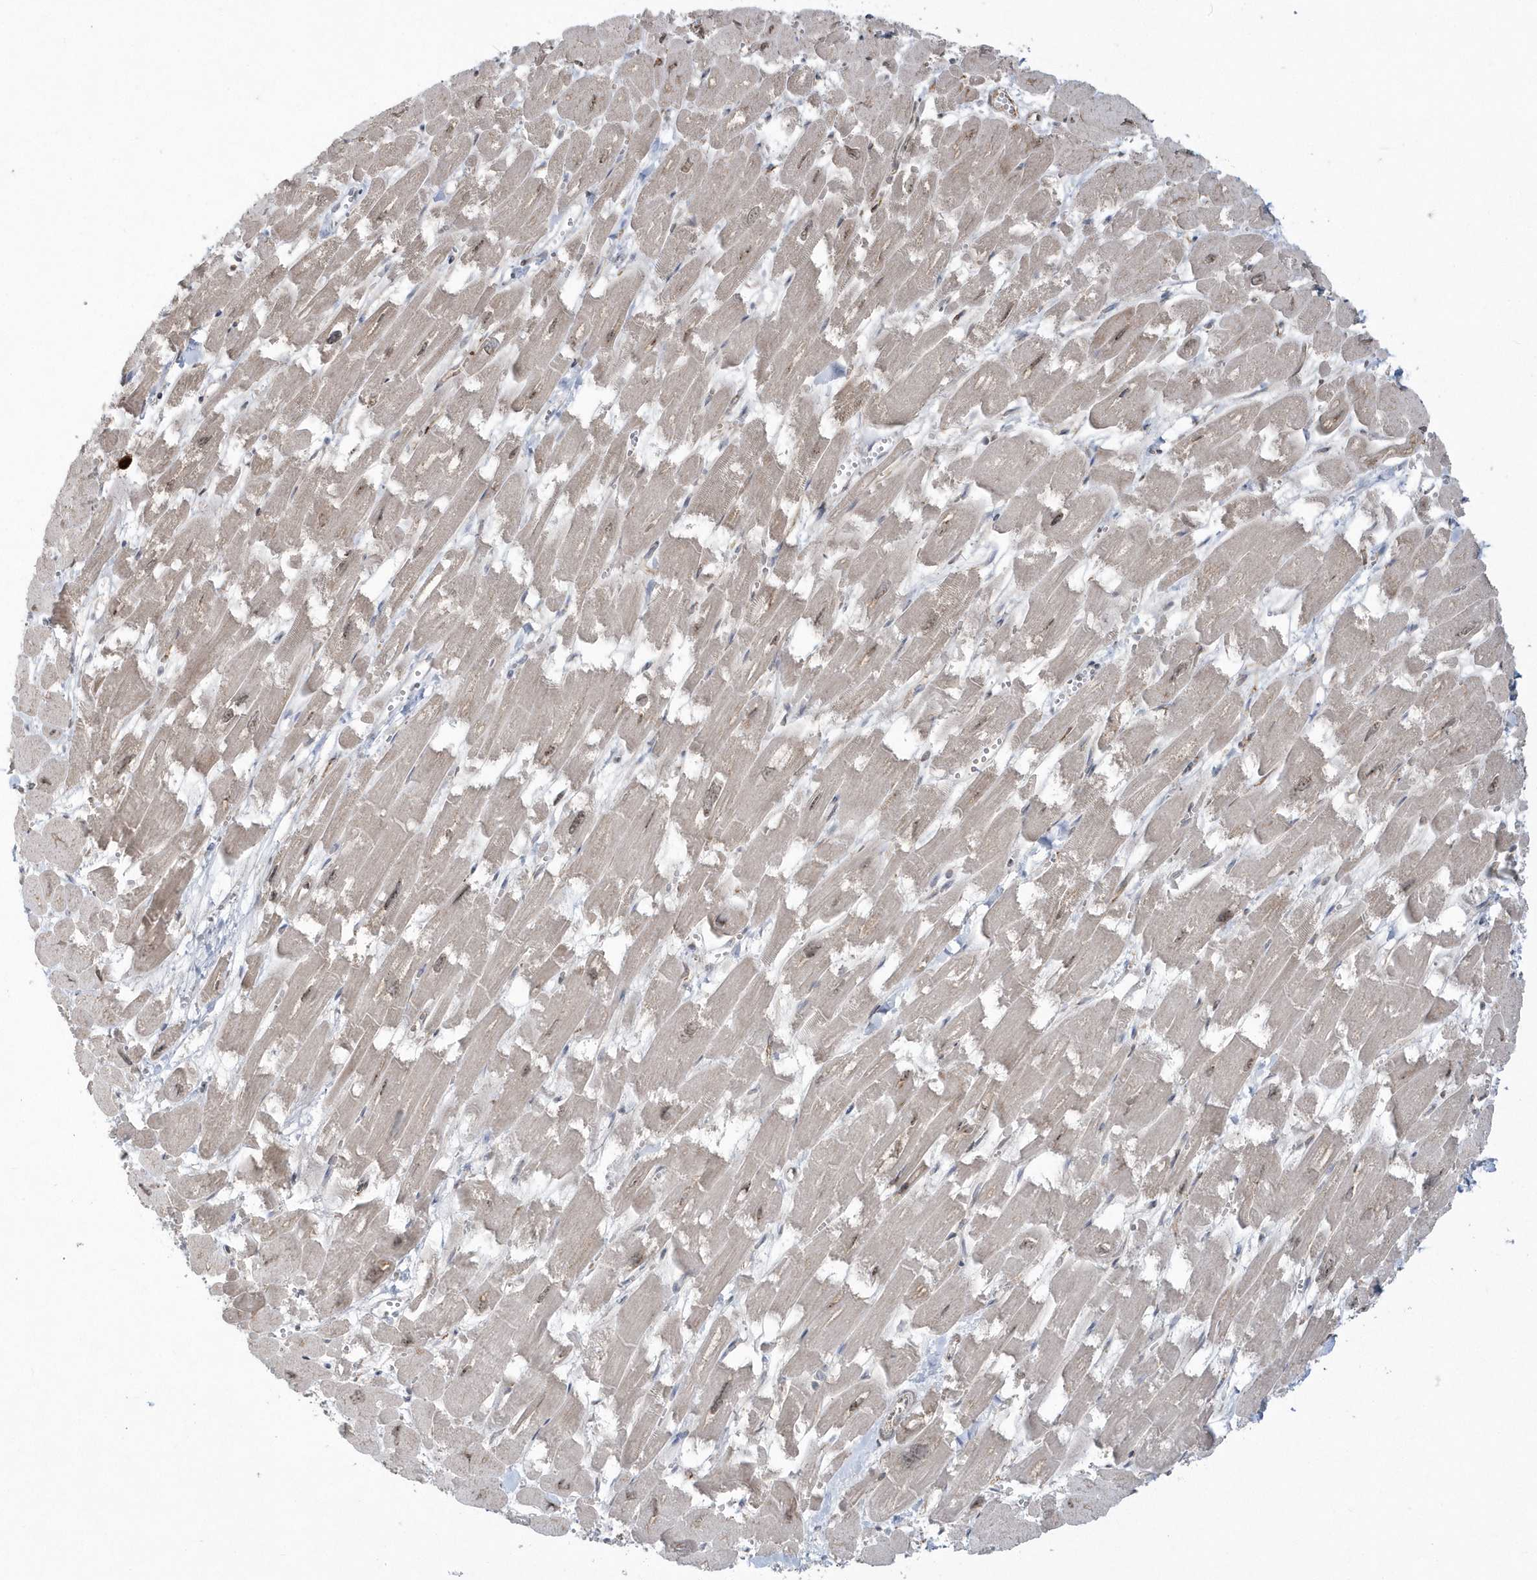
{"staining": {"intensity": "weak", "quantity": ">75%", "location": "cytoplasmic/membranous,nuclear"}, "tissue": "heart muscle", "cell_type": "Cardiomyocytes", "image_type": "normal", "snomed": [{"axis": "morphology", "description": "Normal tissue, NOS"}, {"axis": "topography", "description": "Heart"}], "caption": "The micrograph displays immunohistochemical staining of unremarkable heart muscle. There is weak cytoplasmic/membranous,nuclear staining is present in approximately >75% of cardiomyocytes.", "gene": "DHX57", "patient": {"sex": "male", "age": 54}}